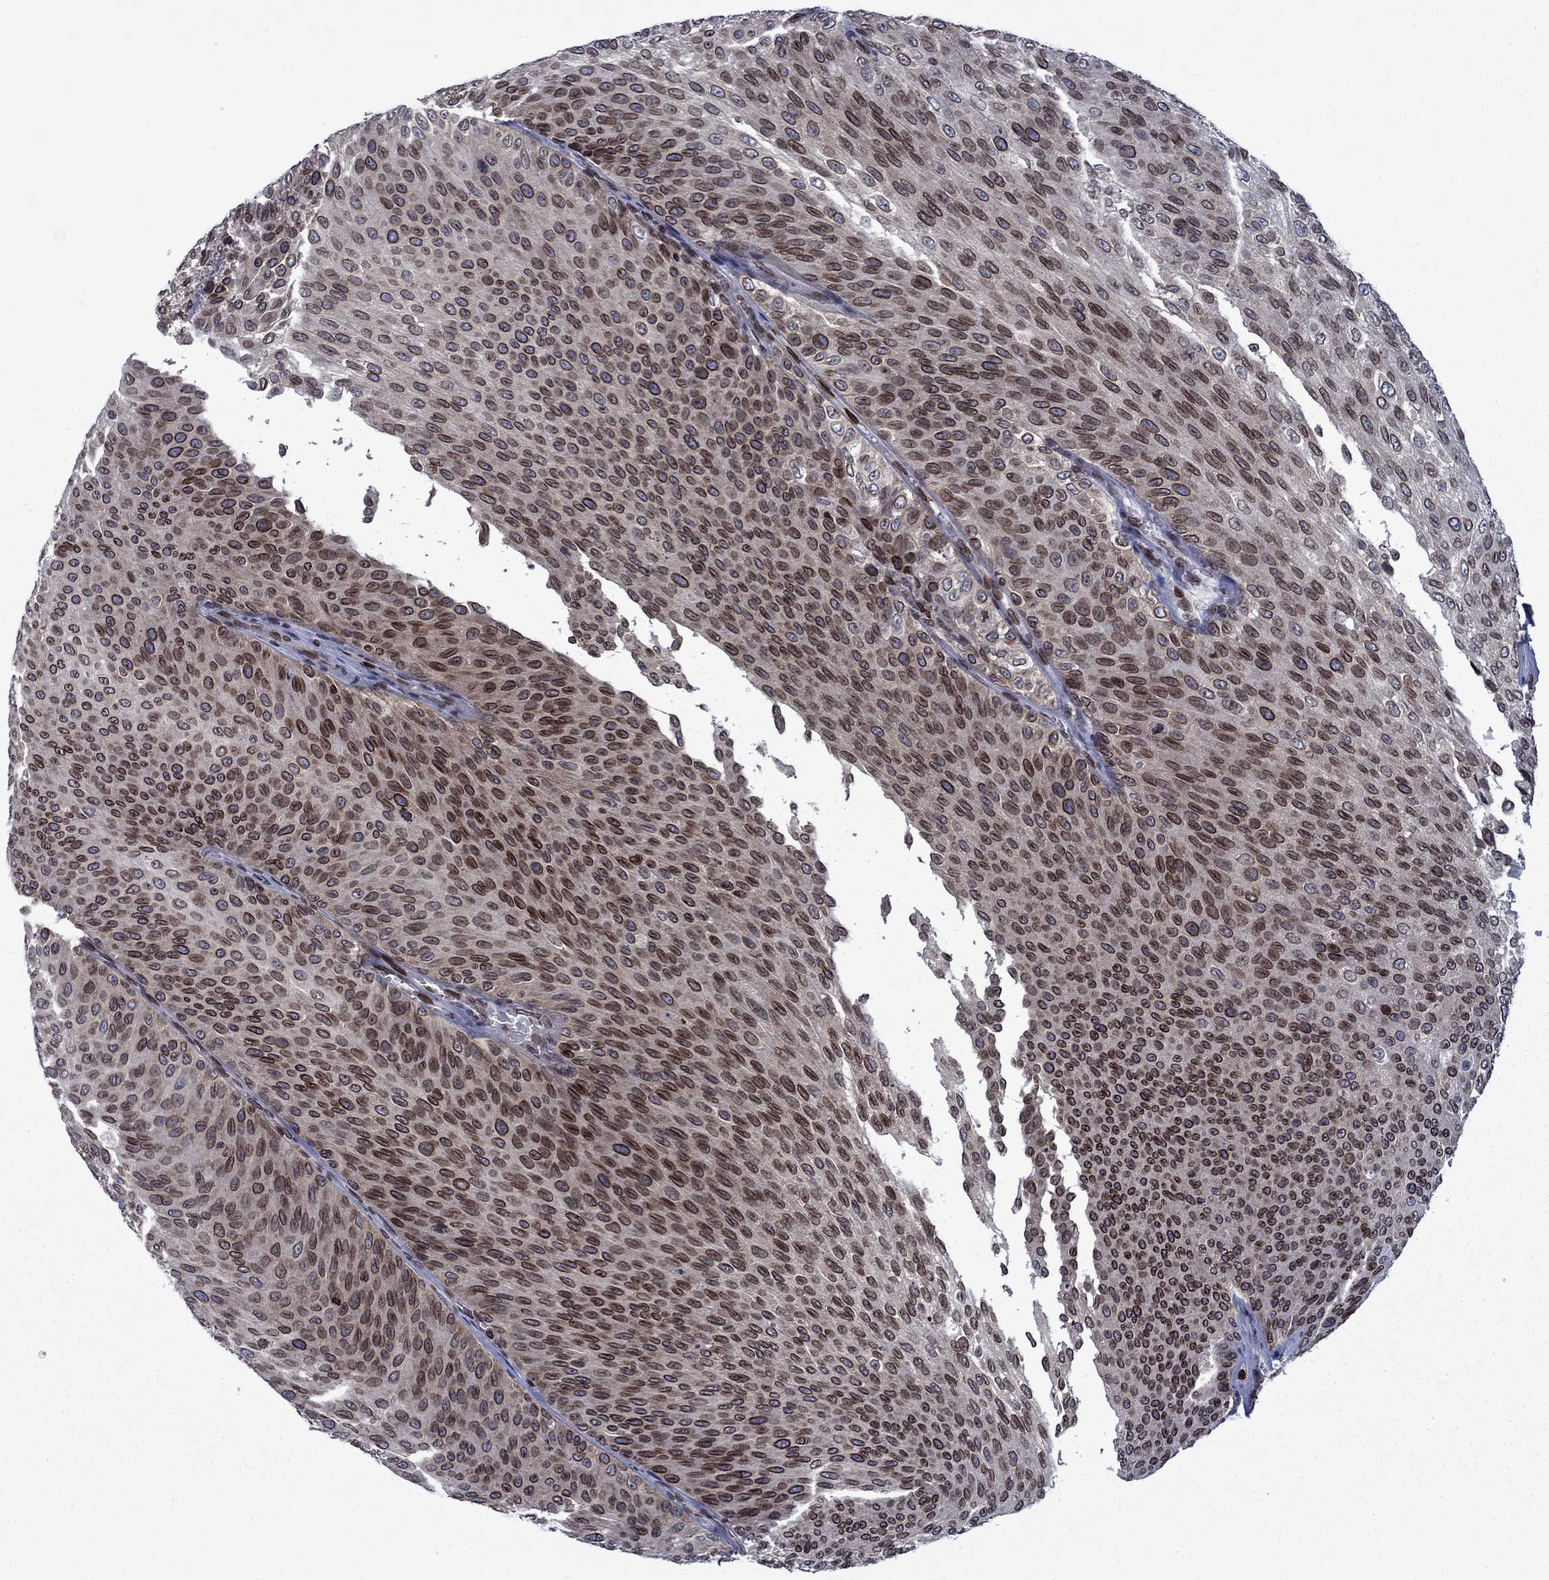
{"staining": {"intensity": "strong", "quantity": ">75%", "location": "cytoplasmic/membranous,nuclear"}, "tissue": "urothelial cancer", "cell_type": "Tumor cells", "image_type": "cancer", "snomed": [{"axis": "morphology", "description": "Urothelial carcinoma, Low grade"}, {"axis": "topography", "description": "Ureter, NOS"}, {"axis": "topography", "description": "Urinary bladder"}], "caption": "Immunohistochemical staining of human urothelial carcinoma (low-grade) exhibits strong cytoplasmic/membranous and nuclear protein staining in about >75% of tumor cells.", "gene": "SLA", "patient": {"sex": "male", "age": 78}}